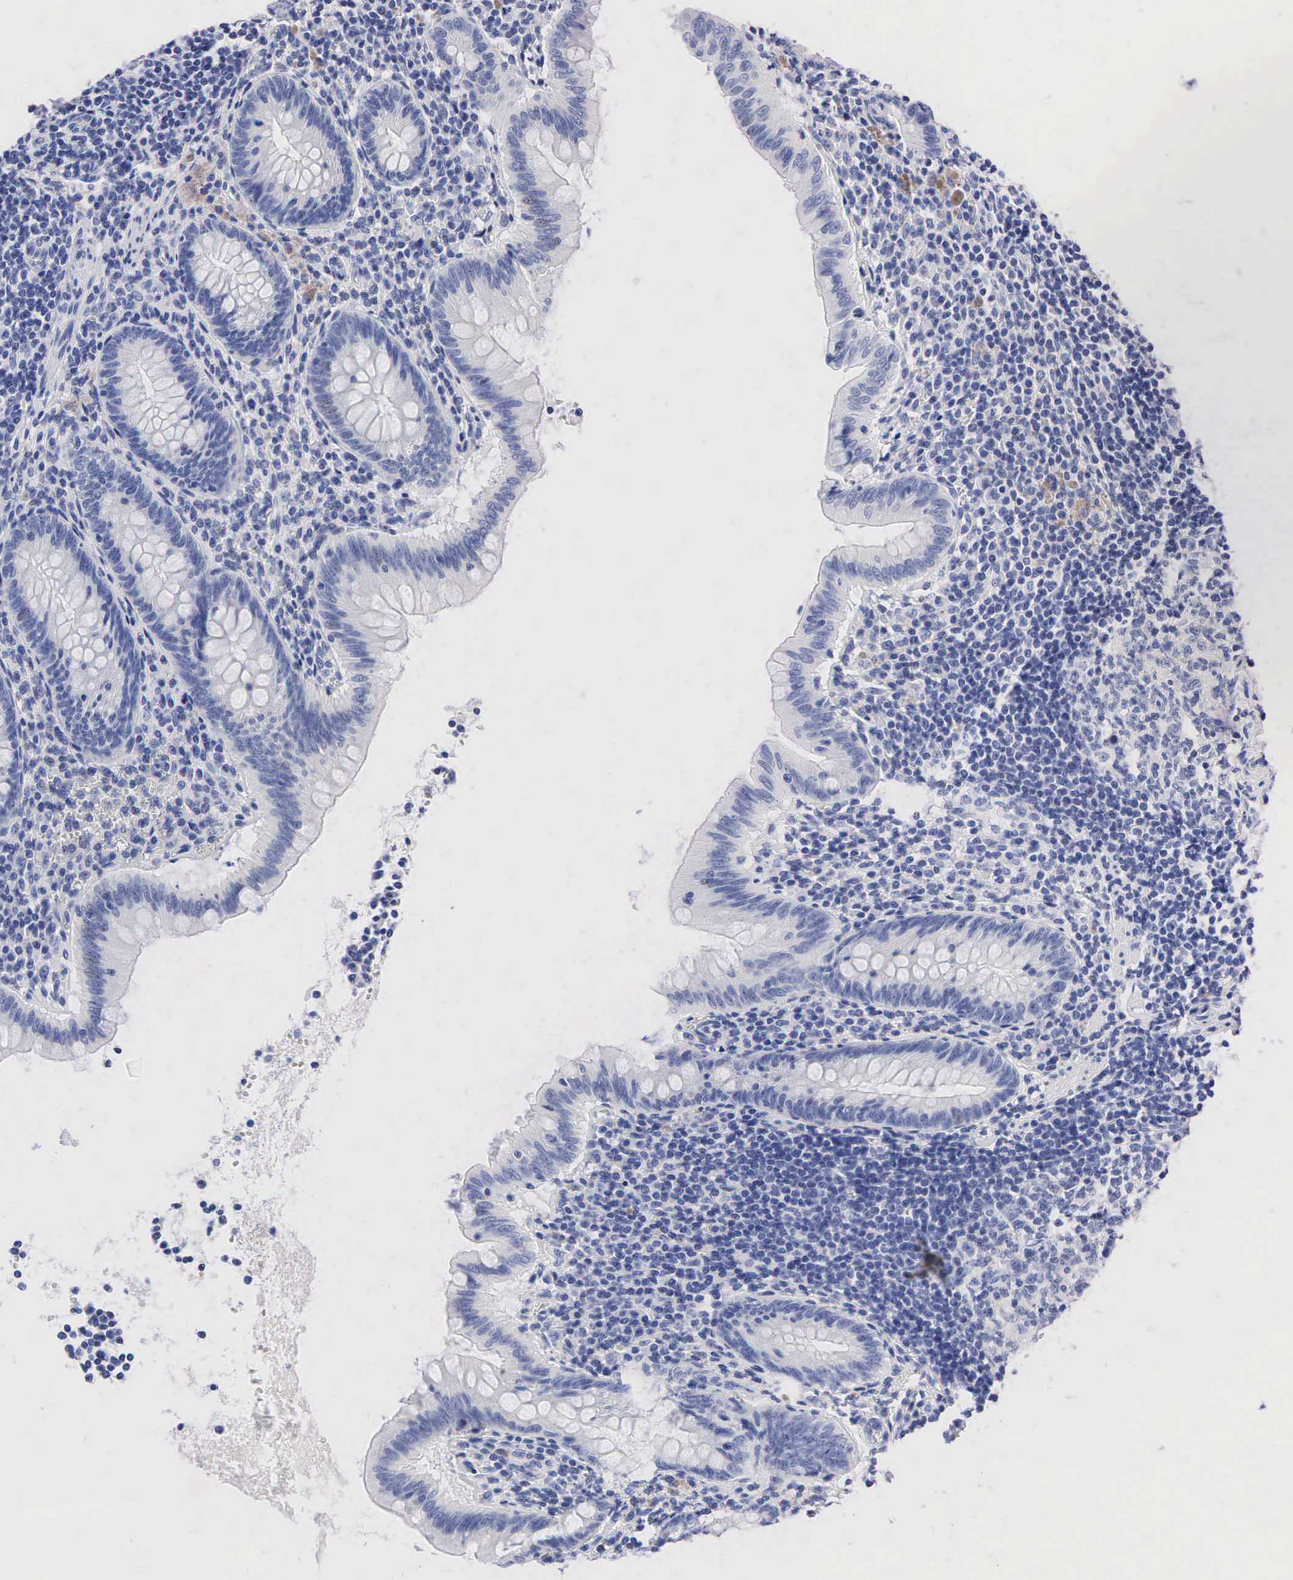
{"staining": {"intensity": "negative", "quantity": "none", "location": "none"}, "tissue": "appendix", "cell_type": "Glandular cells", "image_type": "normal", "snomed": [{"axis": "morphology", "description": "Normal tissue, NOS"}, {"axis": "topography", "description": "Appendix"}], "caption": "IHC micrograph of benign human appendix stained for a protein (brown), which shows no expression in glandular cells.", "gene": "PGR", "patient": {"sex": "female", "age": 34}}